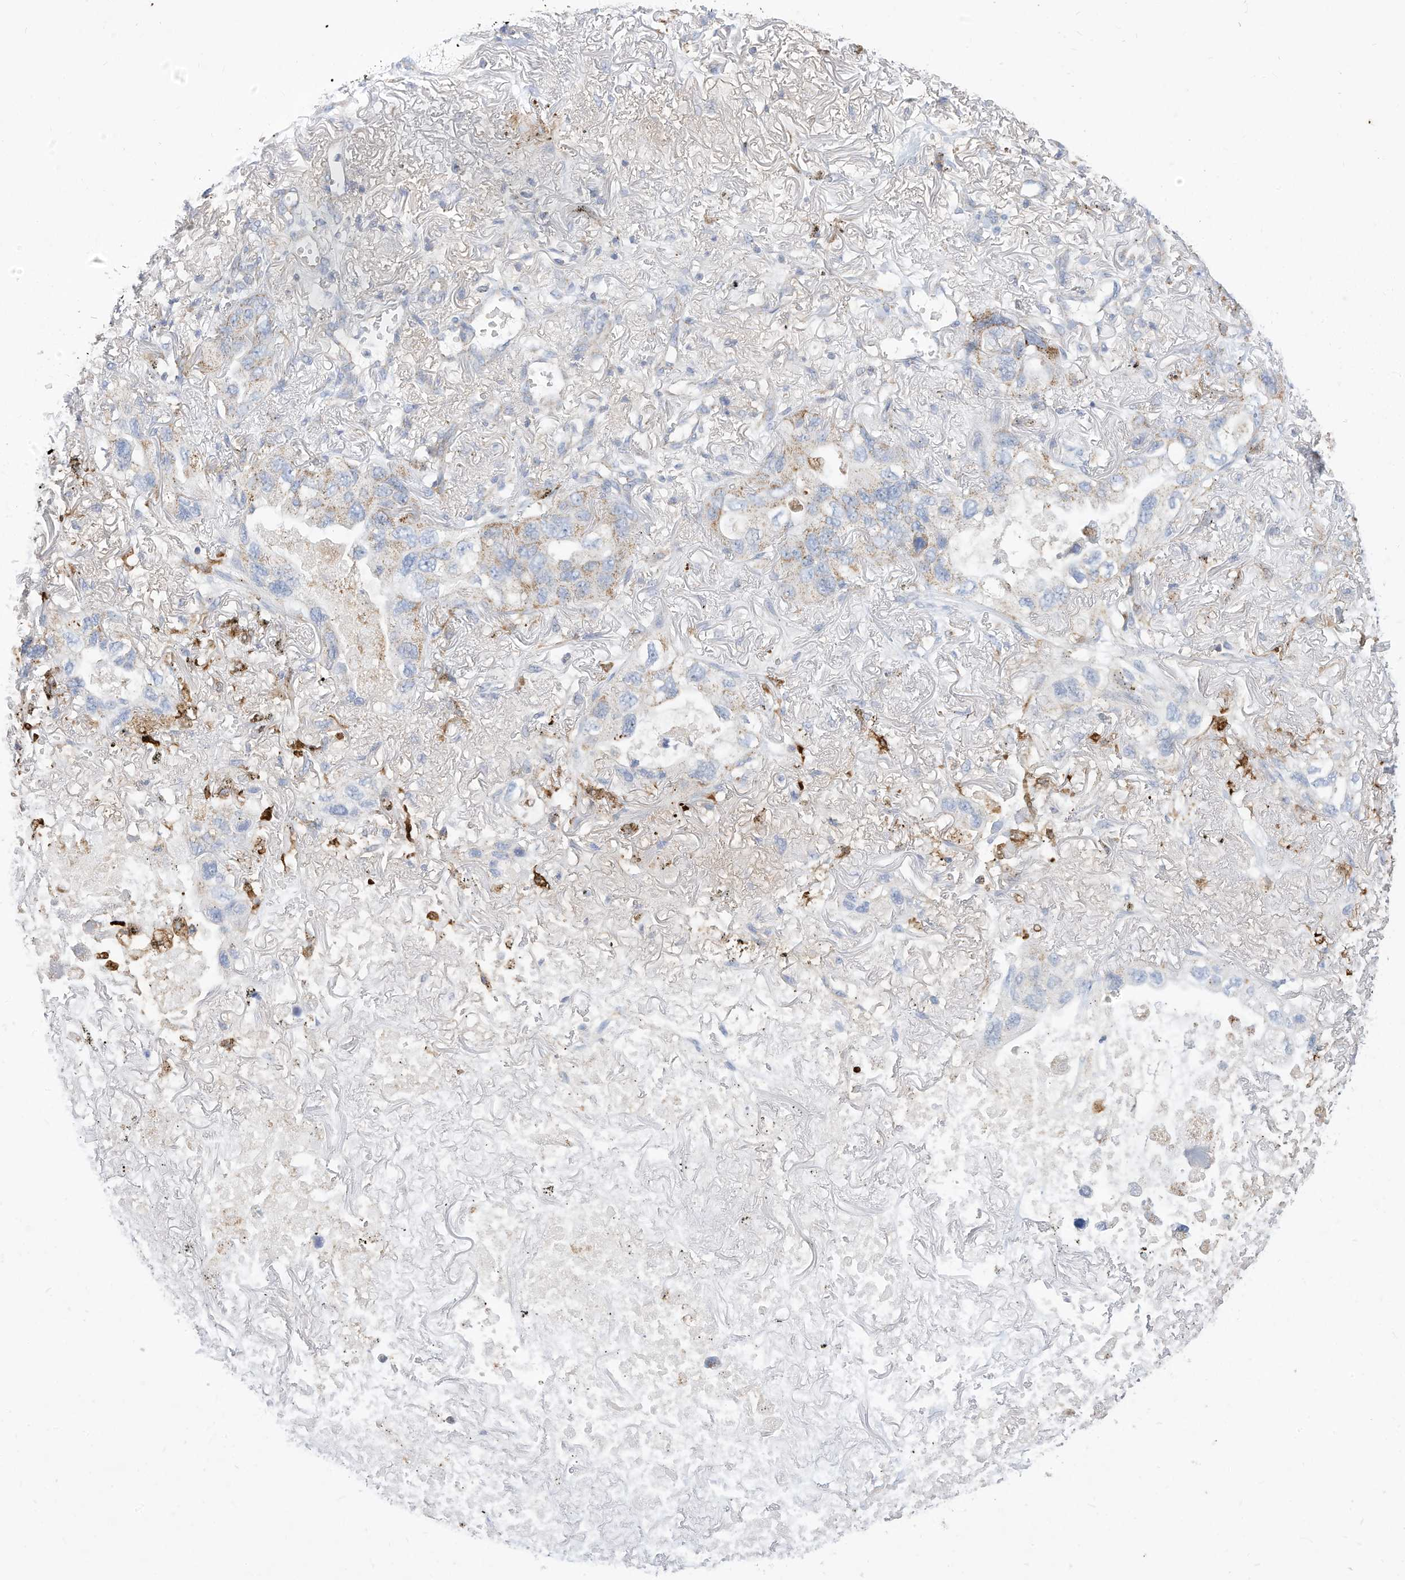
{"staining": {"intensity": "weak", "quantity": "<25%", "location": "cytoplasmic/membranous"}, "tissue": "lung cancer", "cell_type": "Tumor cells", "image_type": "cancer", "snomed": [{"axis": "morphology", "description": "Squamous cell carcinoma, NOS"}, {"axis": "topography", "description": "Lung"}], "caption": "Immunohistochemistry (IHC) micrograph of lung cancer (squamous cell carcinoma) stained for a protein (brown), which demonstrates no staining in tumor cells.", "gene": "RHOH", "patient": {"sex": "female", "age": 73}}